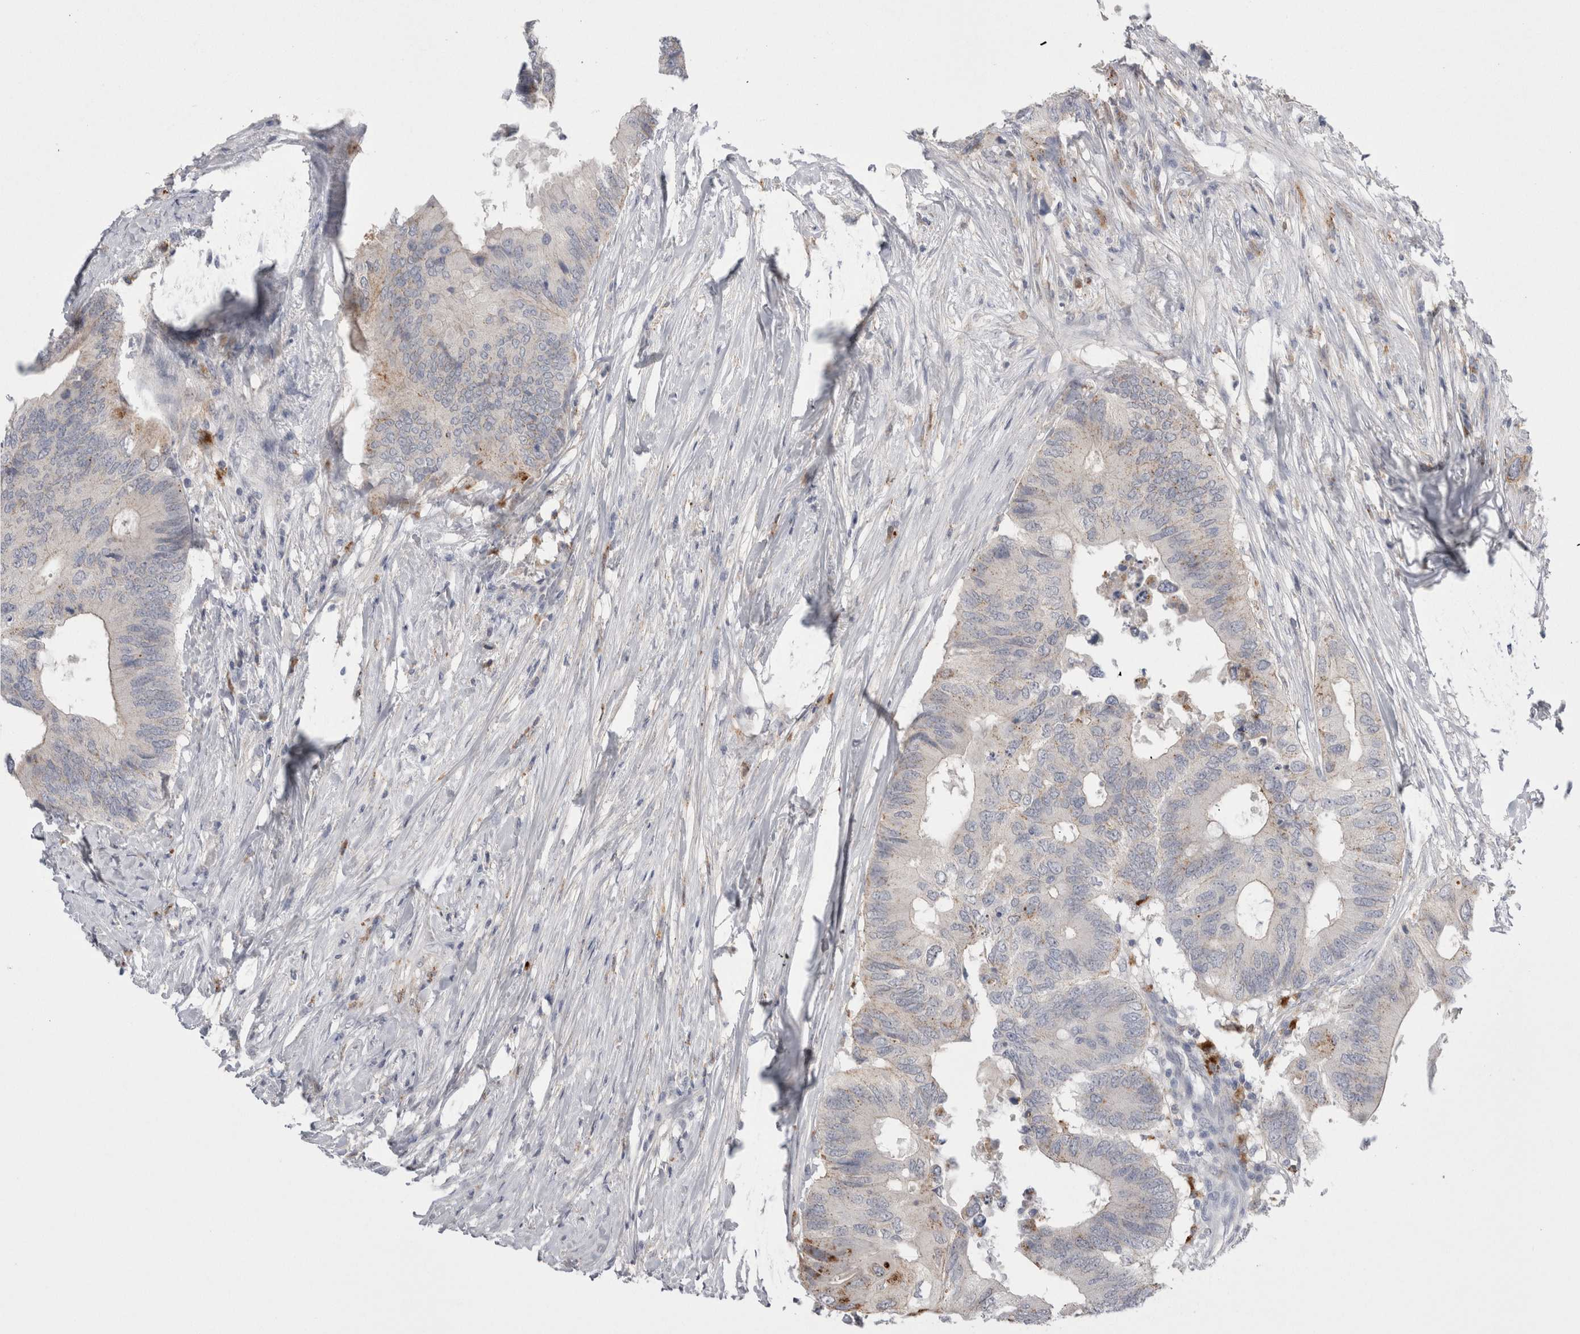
{"staining": {"intensity": "weak", "quantity": "<25%", "location": "cytoplasmic/membranous"}, "tissue": "colorectal cancer", "cell_type": "Tumor cells", "image_type": "cancer", "snomed": [{"axis": "morphology", "description": "Adenocarcinoma, NOS"}, {"axis": "topography", "description": "Colon"}], "caption": "Immunohistochemistry histopathology image of neoplastic tissue: human colorectal adenocarcinoma stained with DAB shows no significant protein staining in tumor cells.", "gene": "EPDR1", "patient": {"sex": "male", "age": 71}}